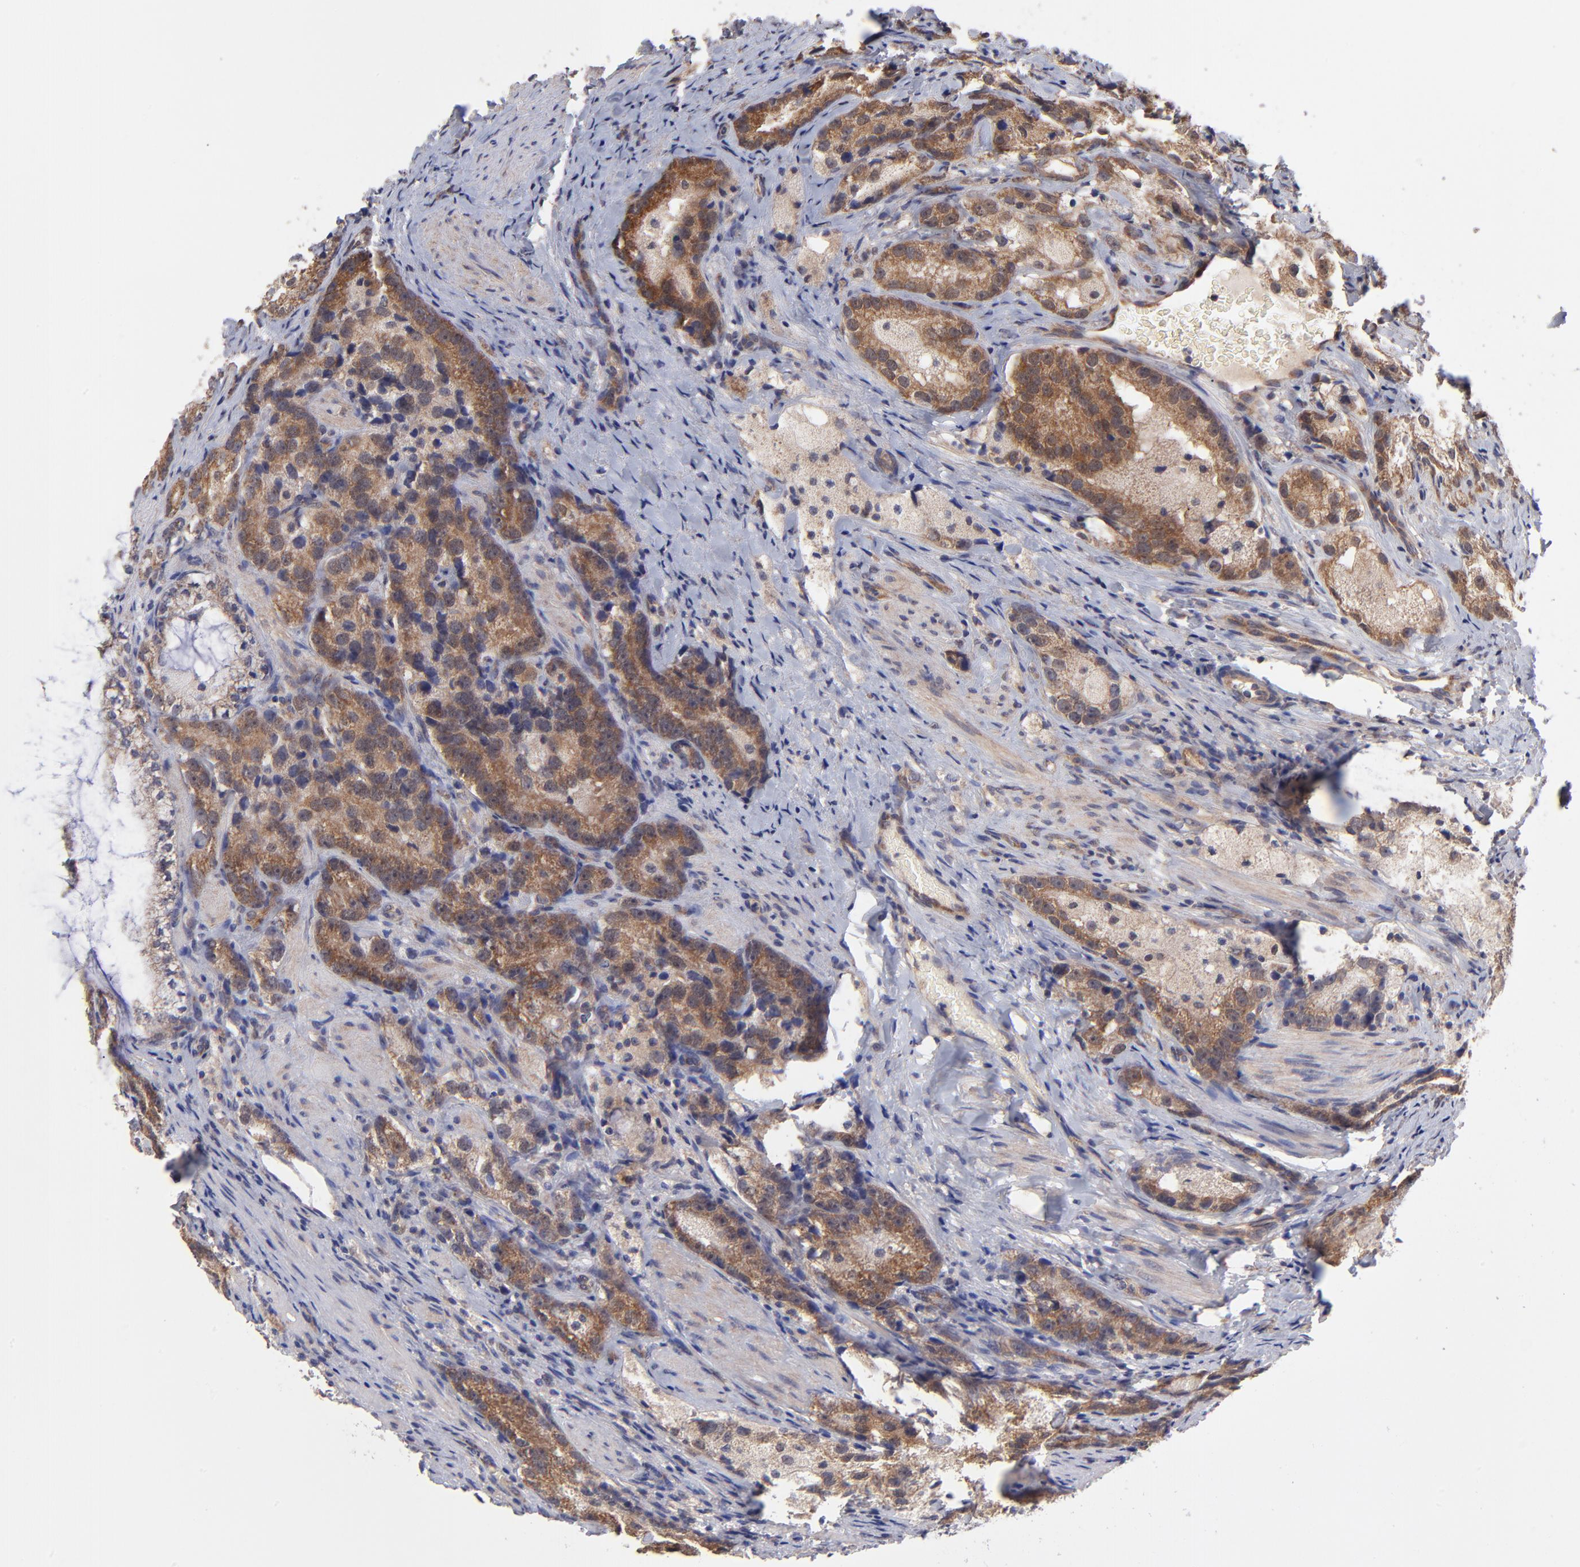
{"staining": {"intensity": "strong", "quantity": ">75%", "location": "cytoplasmic/membranous"}, "tissue": "prostate cancer", "cell_type": "Tumor cells", "image_type": "cancer", "snomed": [{"axis": "morphology", "description": "Adenocarcinoma, High grade"}, {"axis": "topography", "description": "Prostate"}], "caption": "Human prostate high-grade adenocarcinoma stained for a protein (brown) reveals strong cytoplasmic/membranous positive staining in approximately >75% of tumor cells.", "gene": "UBE2H", "patient": {"sex": "male", "age": 63}}